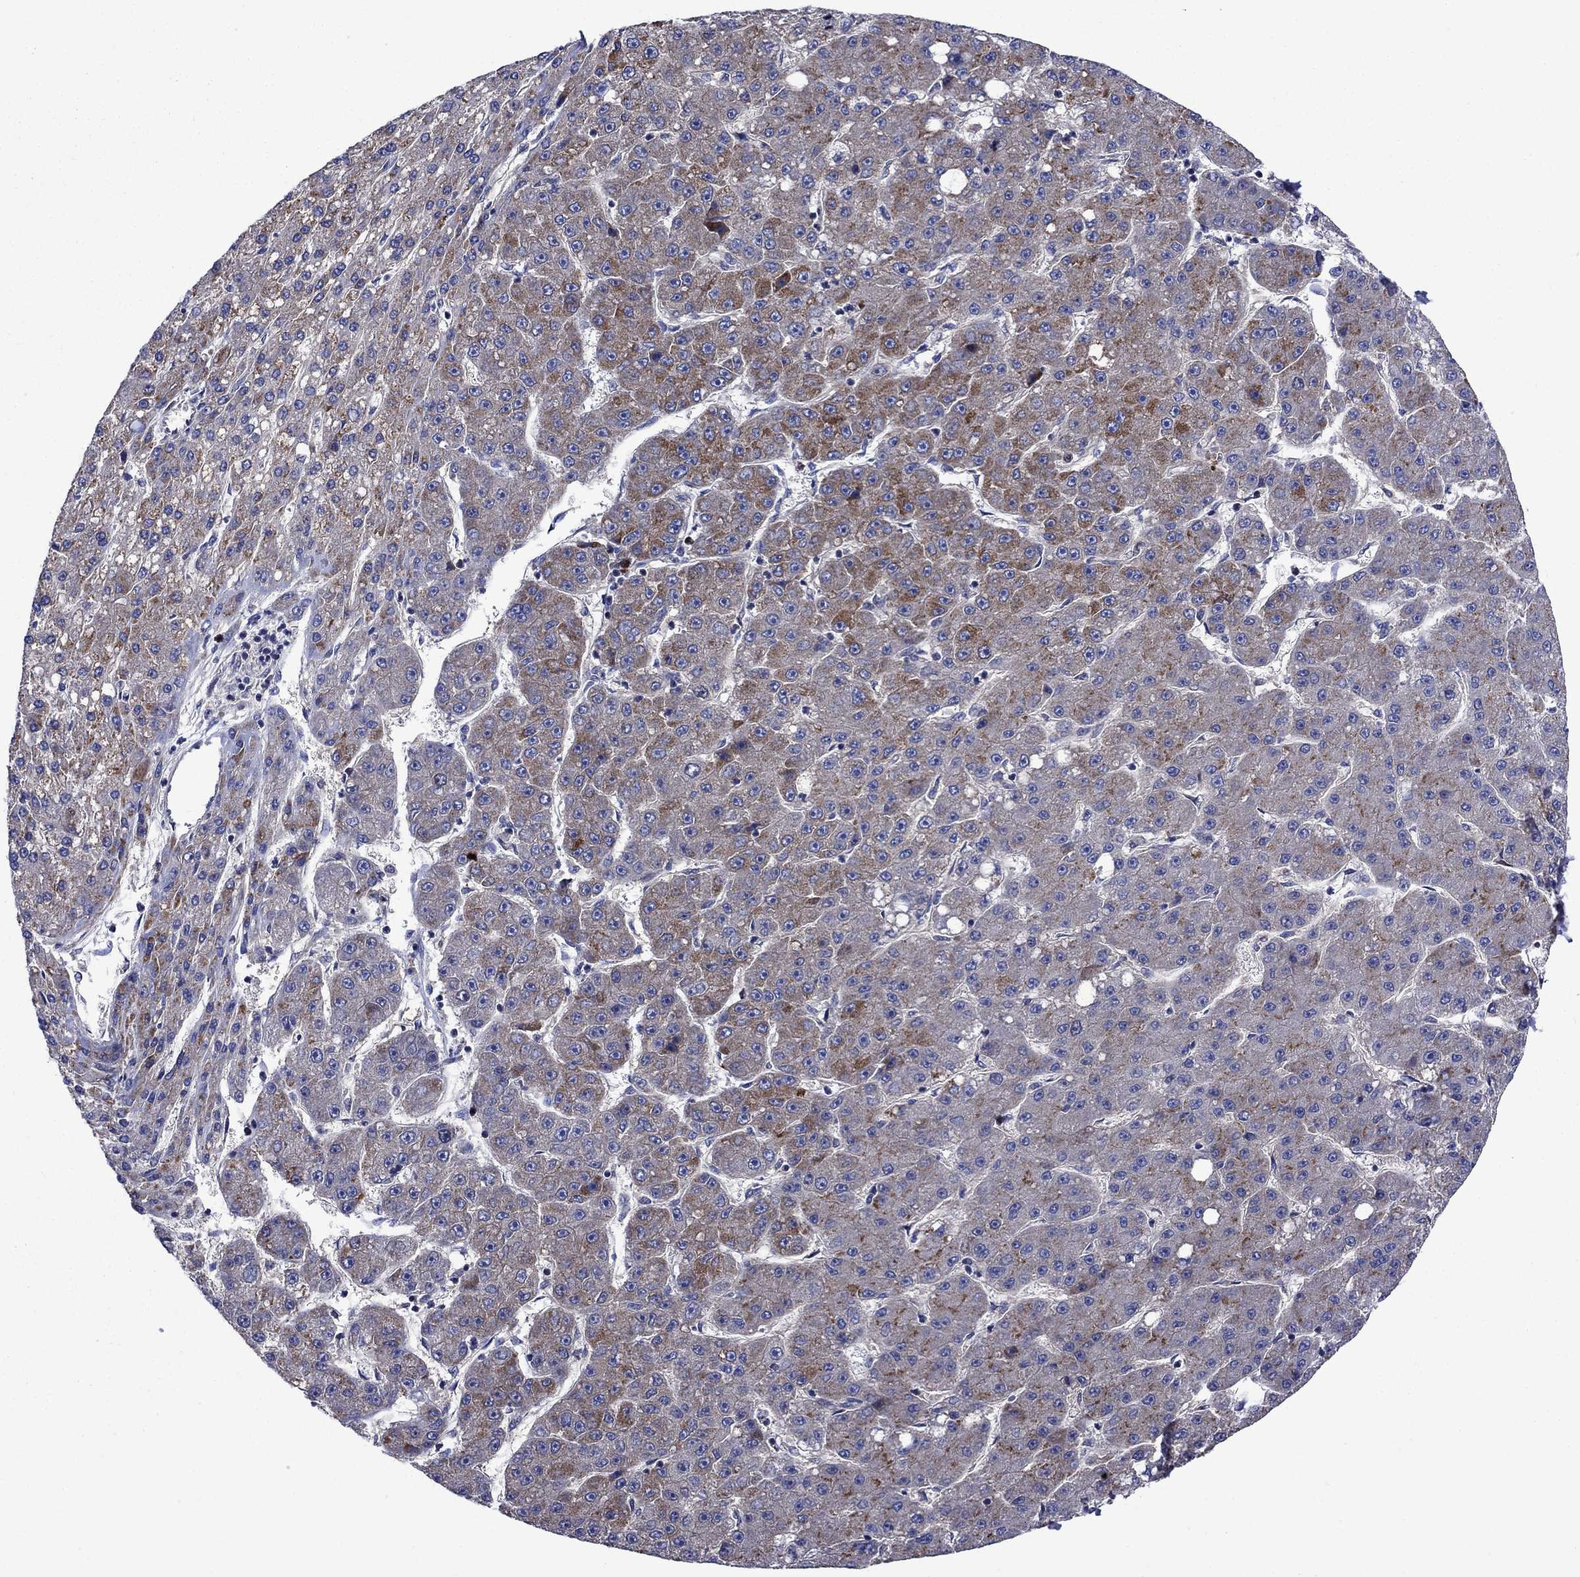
{"staining": {"intensity": "moderate", "quantity": "25%-75%", "location": "cytoplasmic/membranous"}, "tissue": "liver cancer", "cell_type": "Tumor cells", "image_type": "cancer", "snomed": [{"axis": "morphology", "description": "Carcinoma, Hepatocellular, NOS"}, {"axis": "topography", "description": "Liver"}], "caption": "Brown immunohistochemical staining in liver cancer (hepatocellular carcinoma) displays moderate cytoplasmic/membranous expression in about 25%-75% of tumor cells.", "gene": "KIF22", "patient": {"sex": "male", "age": 67}}